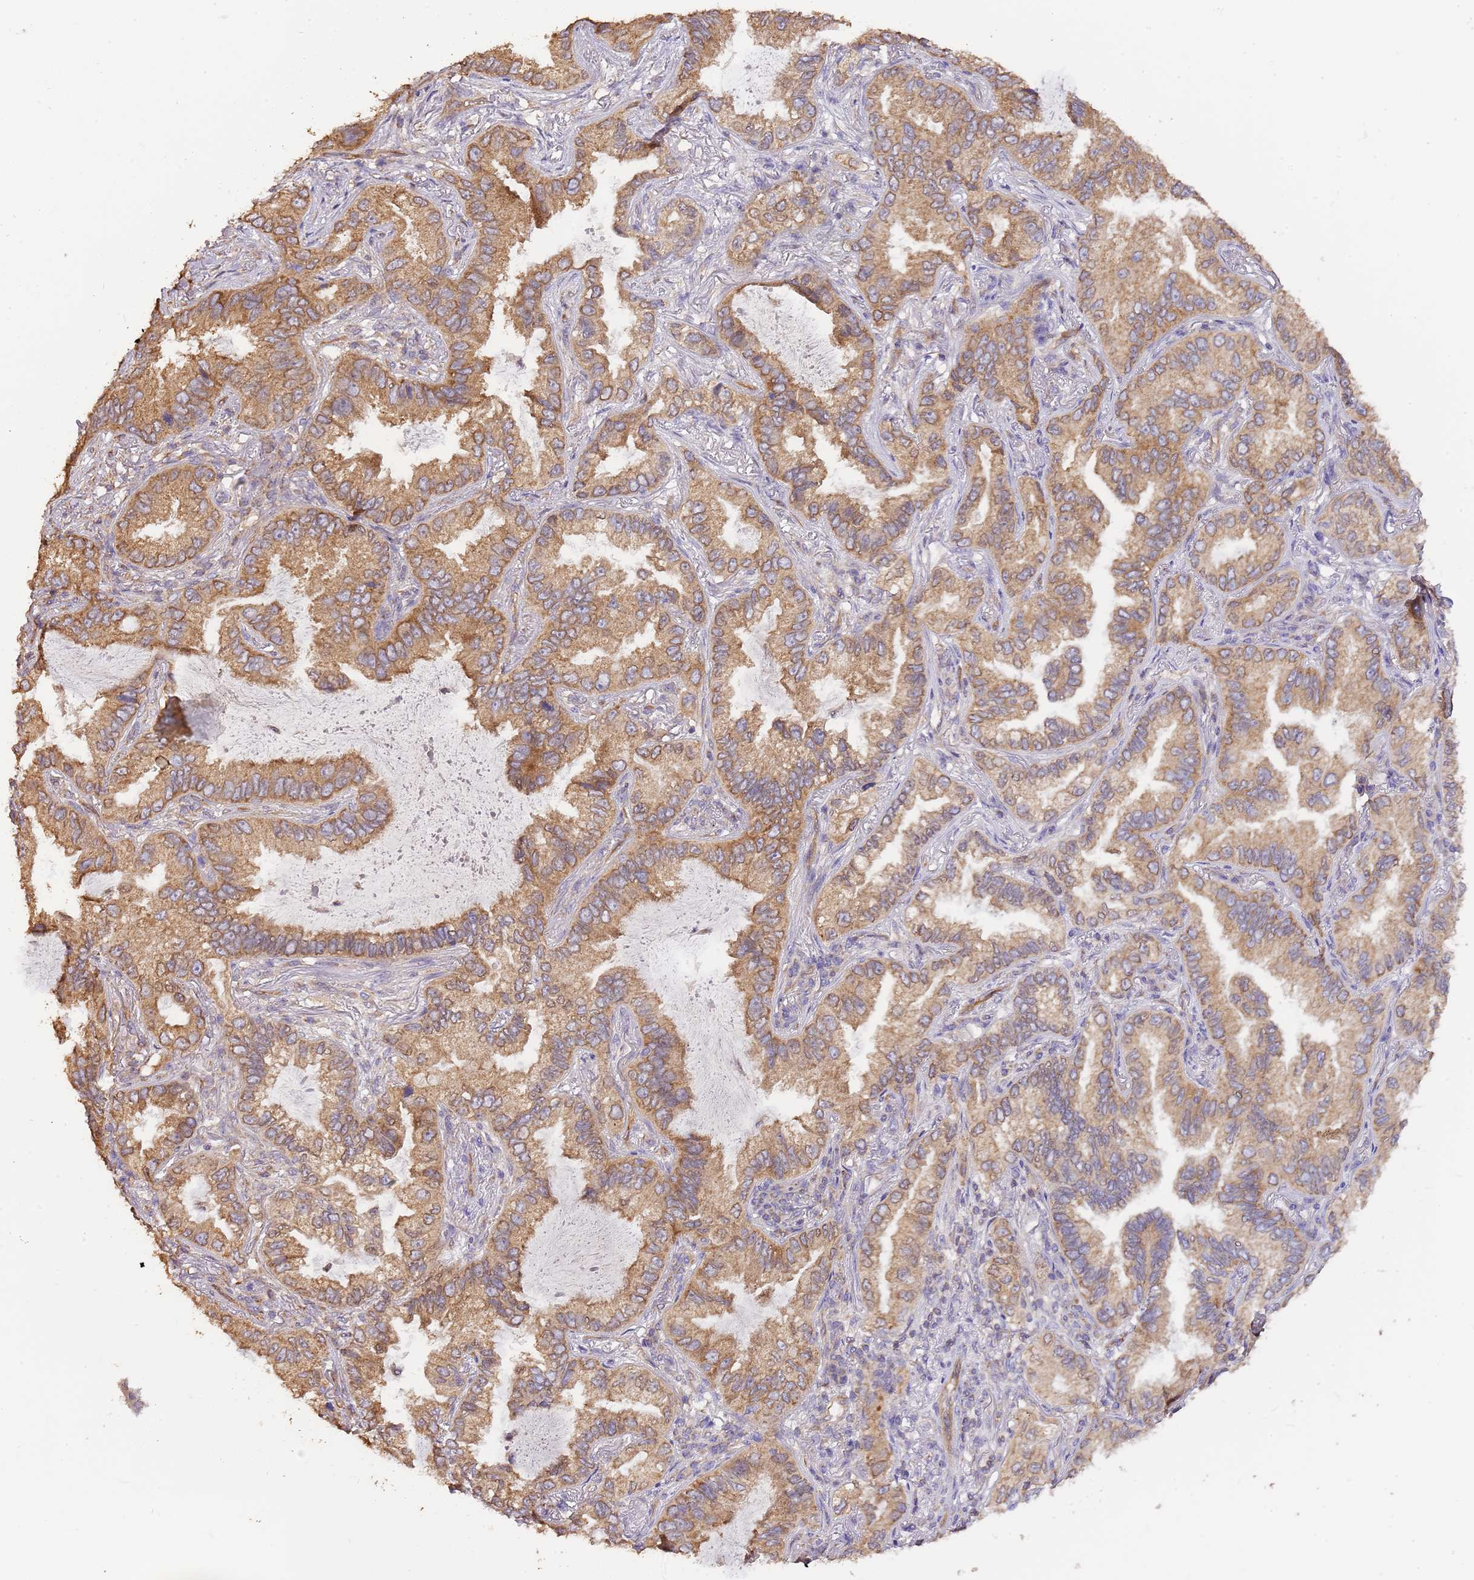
{"staining": {"intensity": "moderate", "quantity": ">75%", "location": "cytoplasmic/membranous"}, "tissue": "lung cancer", "cell_type": "Tumor cells", "image_type": "cancer", "snomed": [{"axis": "morphology", "description": "Adenocarcinoma, NOS"}, {"axis": "topography", "description": "Lung"}], "caption": "Immunohistochemistry photomicrograph of lung cancer stained for a protein (brown), which displays medium levels of moderate cytoplasmic/membranous expression in approximately >75% of tumor cells.", "gene": "DOCK9", "patient": {"sex": "female", "age": 69}}